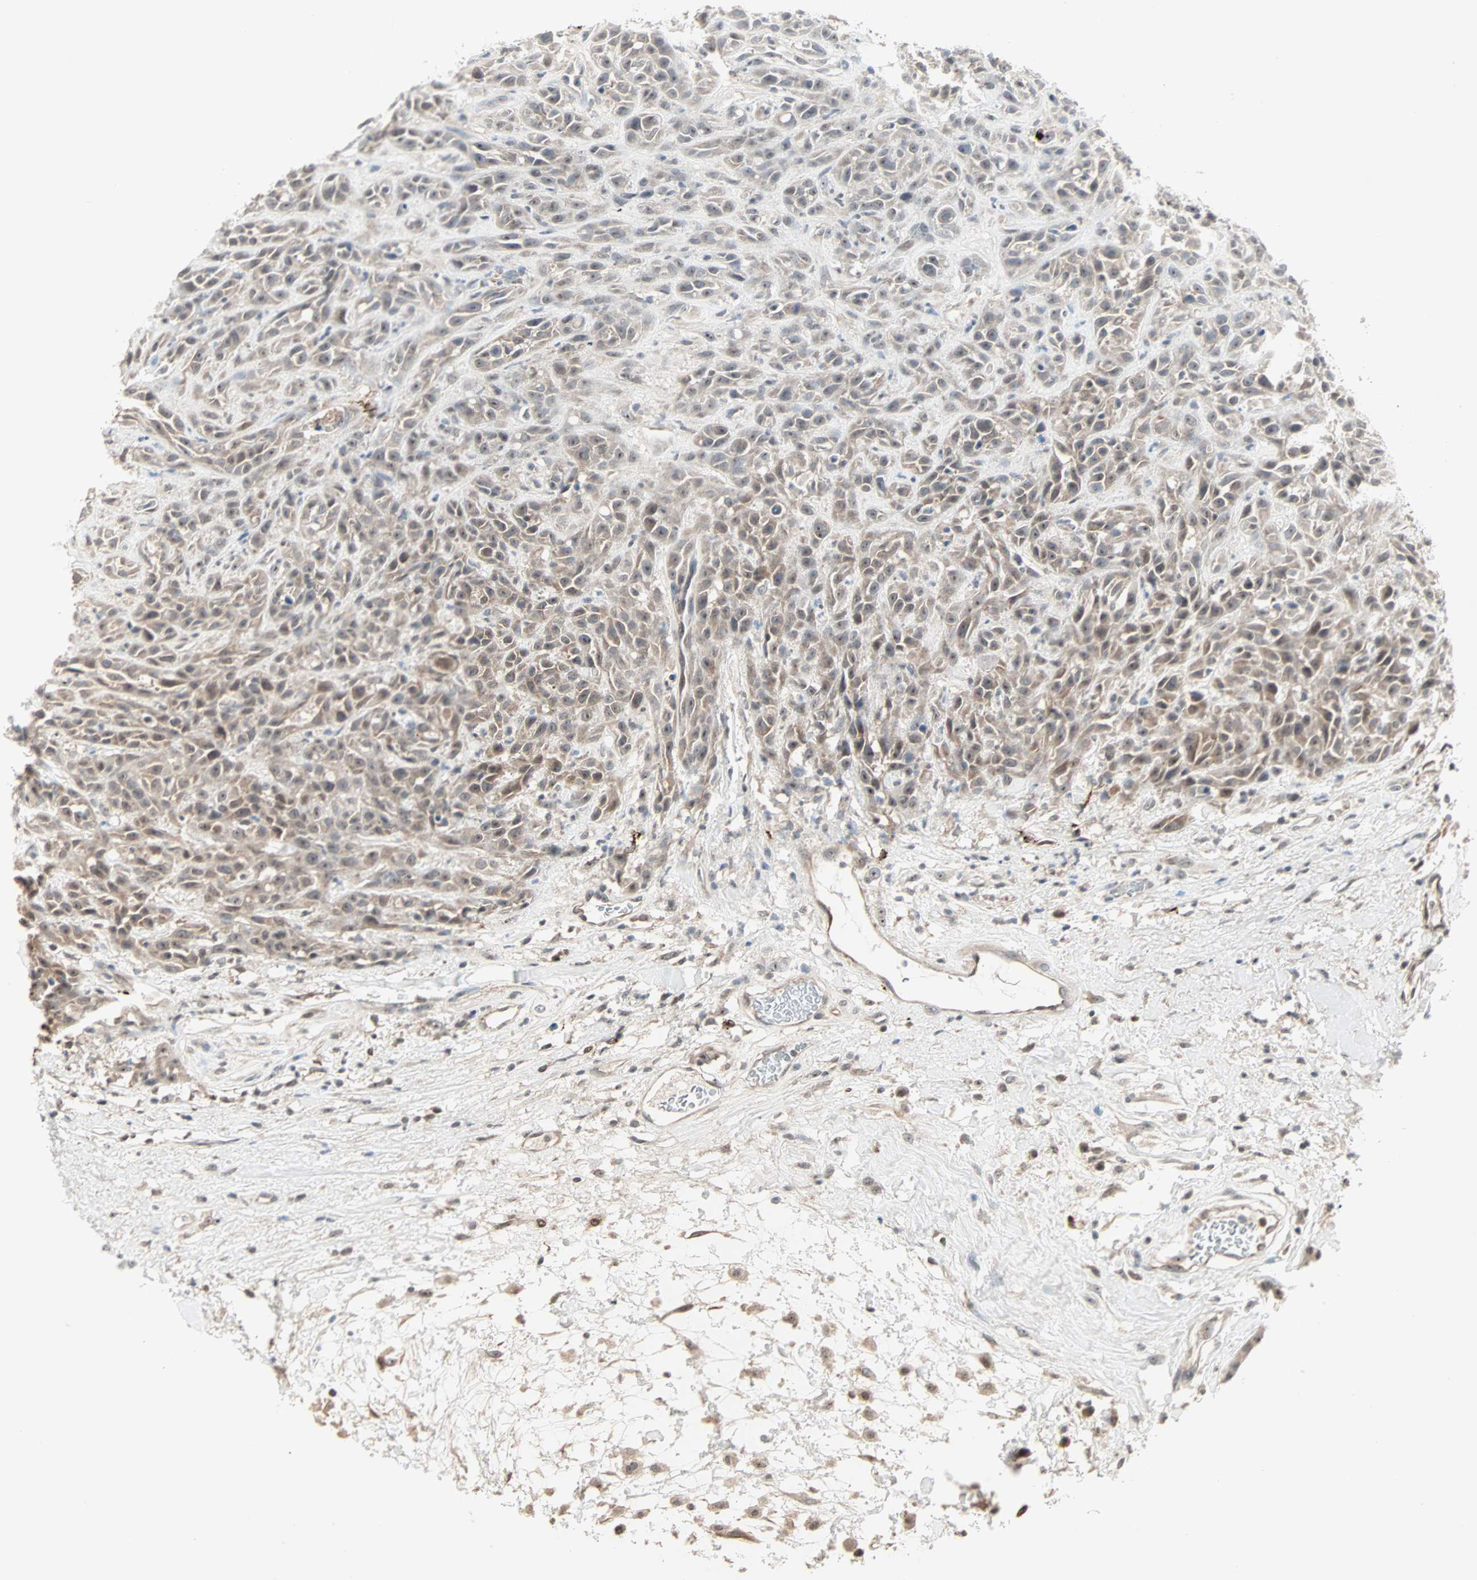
{"staining": {"intensity": "weak", "quantity": ">75%", "location": "cytoplasmic/membranous,nuclear"}, "tissue": "head and neck cancer", "cell_type": "Tumor cells", "image_type": "cancer", "snomed": [{"axis": "morphology", "description": "Normal tissue, NOS"}, {"axis": "morphology", "description": "Squamous cell carcinoma, NOS"}, {"axis": "topography", "description": "Cartilage tissue"}, {"axis": "topography", "description": "Head-Neck"}], "caption": "Head and neck cancer (squamous cell carcinoma) tissue demonstrates weak cytoplasmic/membranous and nuclear staining in approximately >75% of tumor cells", "gene": "KDM4A", "patient": {"sex": "male", "age": 62}}